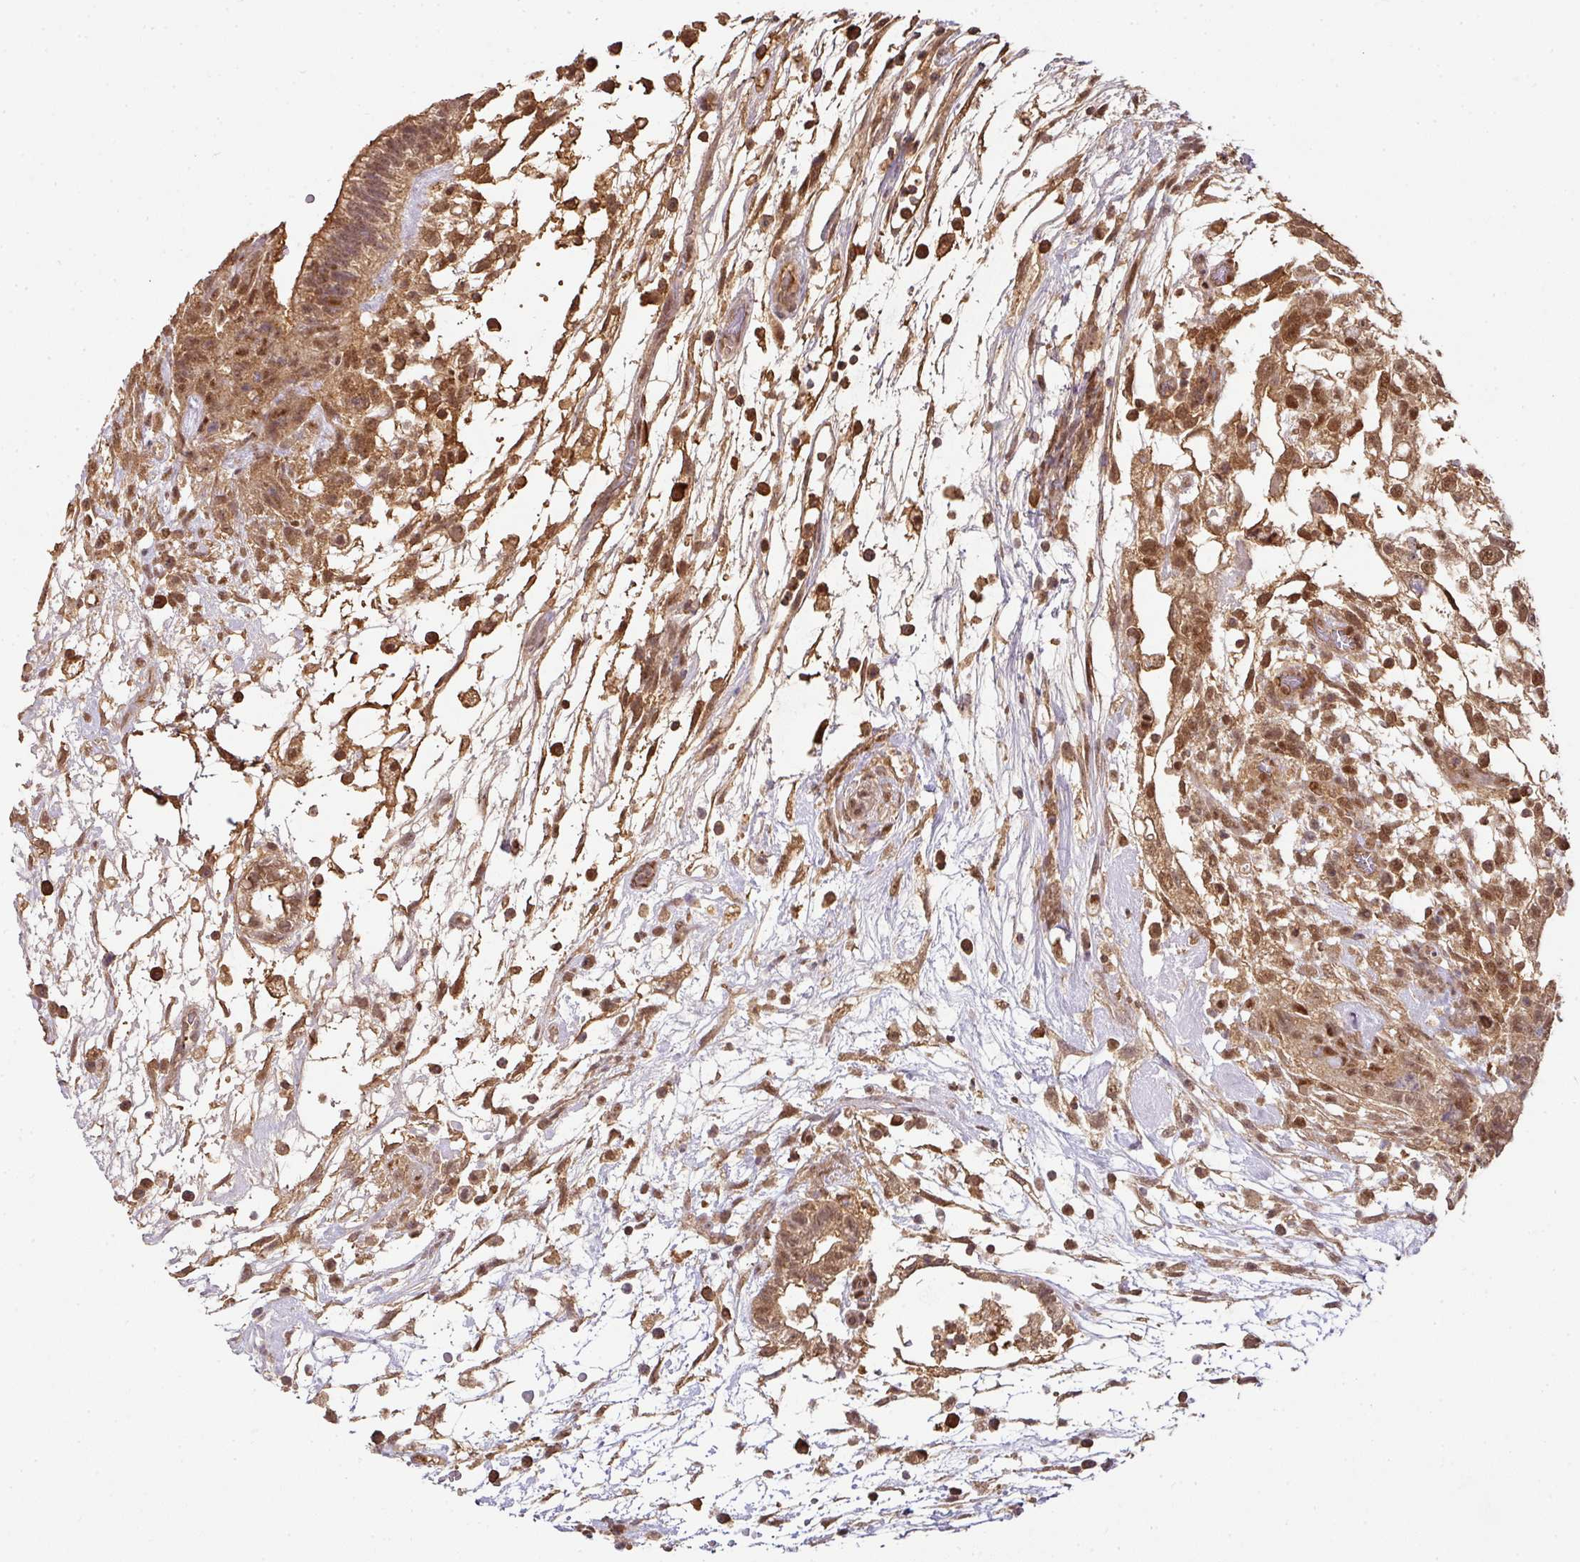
{"staining": {"intensity": "moderate", "quantity": ">75%", "location": "cytoplasmic/membranous,nuclear"}, "tissue": "testis cancer", "cell_type": "Tumor cells", "image_type": "cancer", "snomed": [{"axis": "morphology", "description": "Carcinoma, Embryonal, NOS"}, {"axis": "topography", "description": "Testis"}], "caption": "About >75% of tumor cells in embryonal carcinoma (testis) exhibit moderate cytoplasmic/membranous and nuclear protein expression as visualized by brown immunohistochemical staining.", "gene": "RANBP9", "patient": {"sex": "male", "age": 32}}